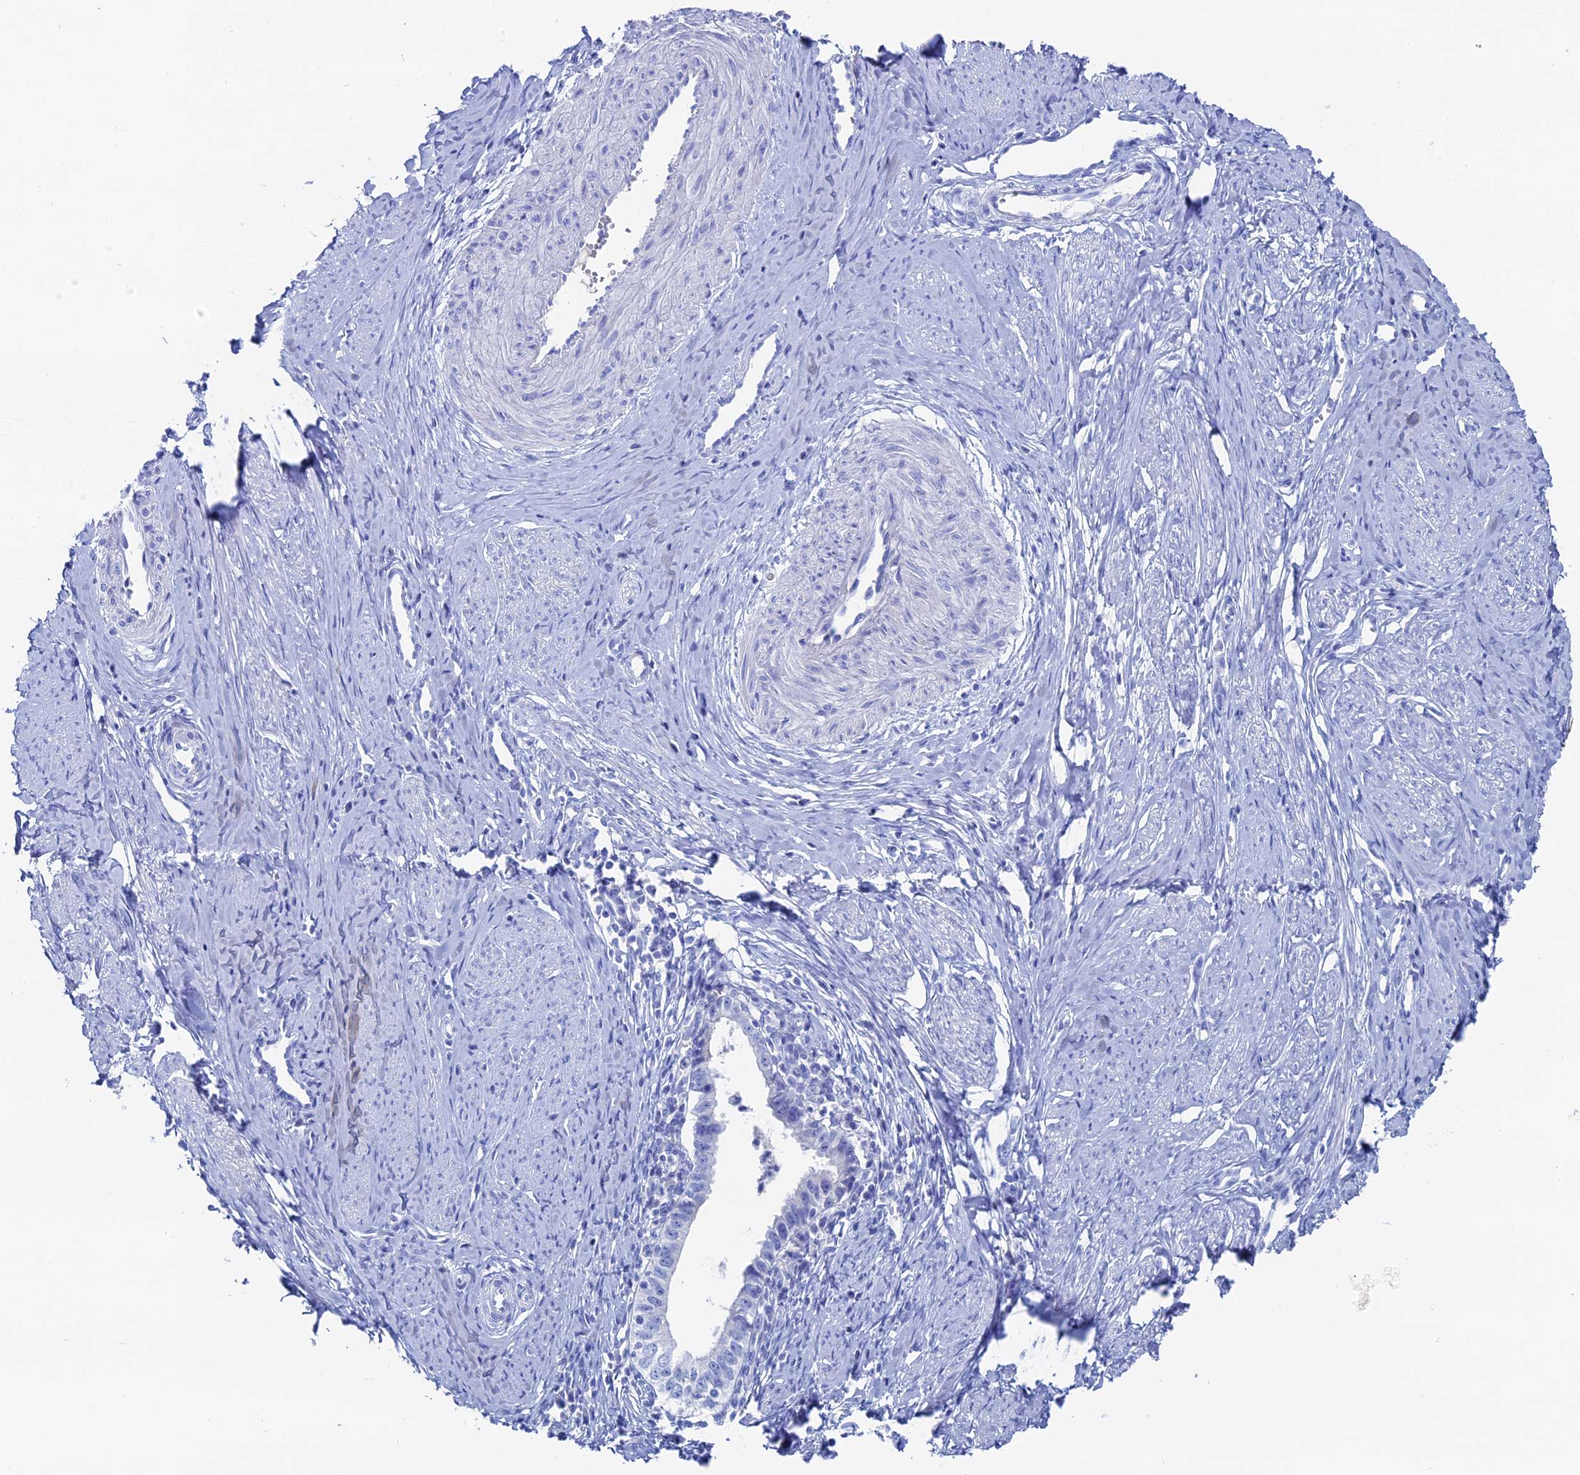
{"staining": {"intensity": "negative", "quantity": "none", "location": "none"}, "tissue": "cervical cancer", "cell_type": "Tumor cells", "image_type": "cancer", "snomed": [{"axis": "morphology", "description": "Adenocarcinoma, NOS"}, {"axis": "topography", "description": "Cervix"}], "caption": "This photomicrograph is of cervical cancer stained with immunohistochemistry to label a protein in brown with the nuclei are counter-stained blue. There is no expression in tumor cells.", "gene": "UNC119", "patient": {"sex": "female", "age": 36}}